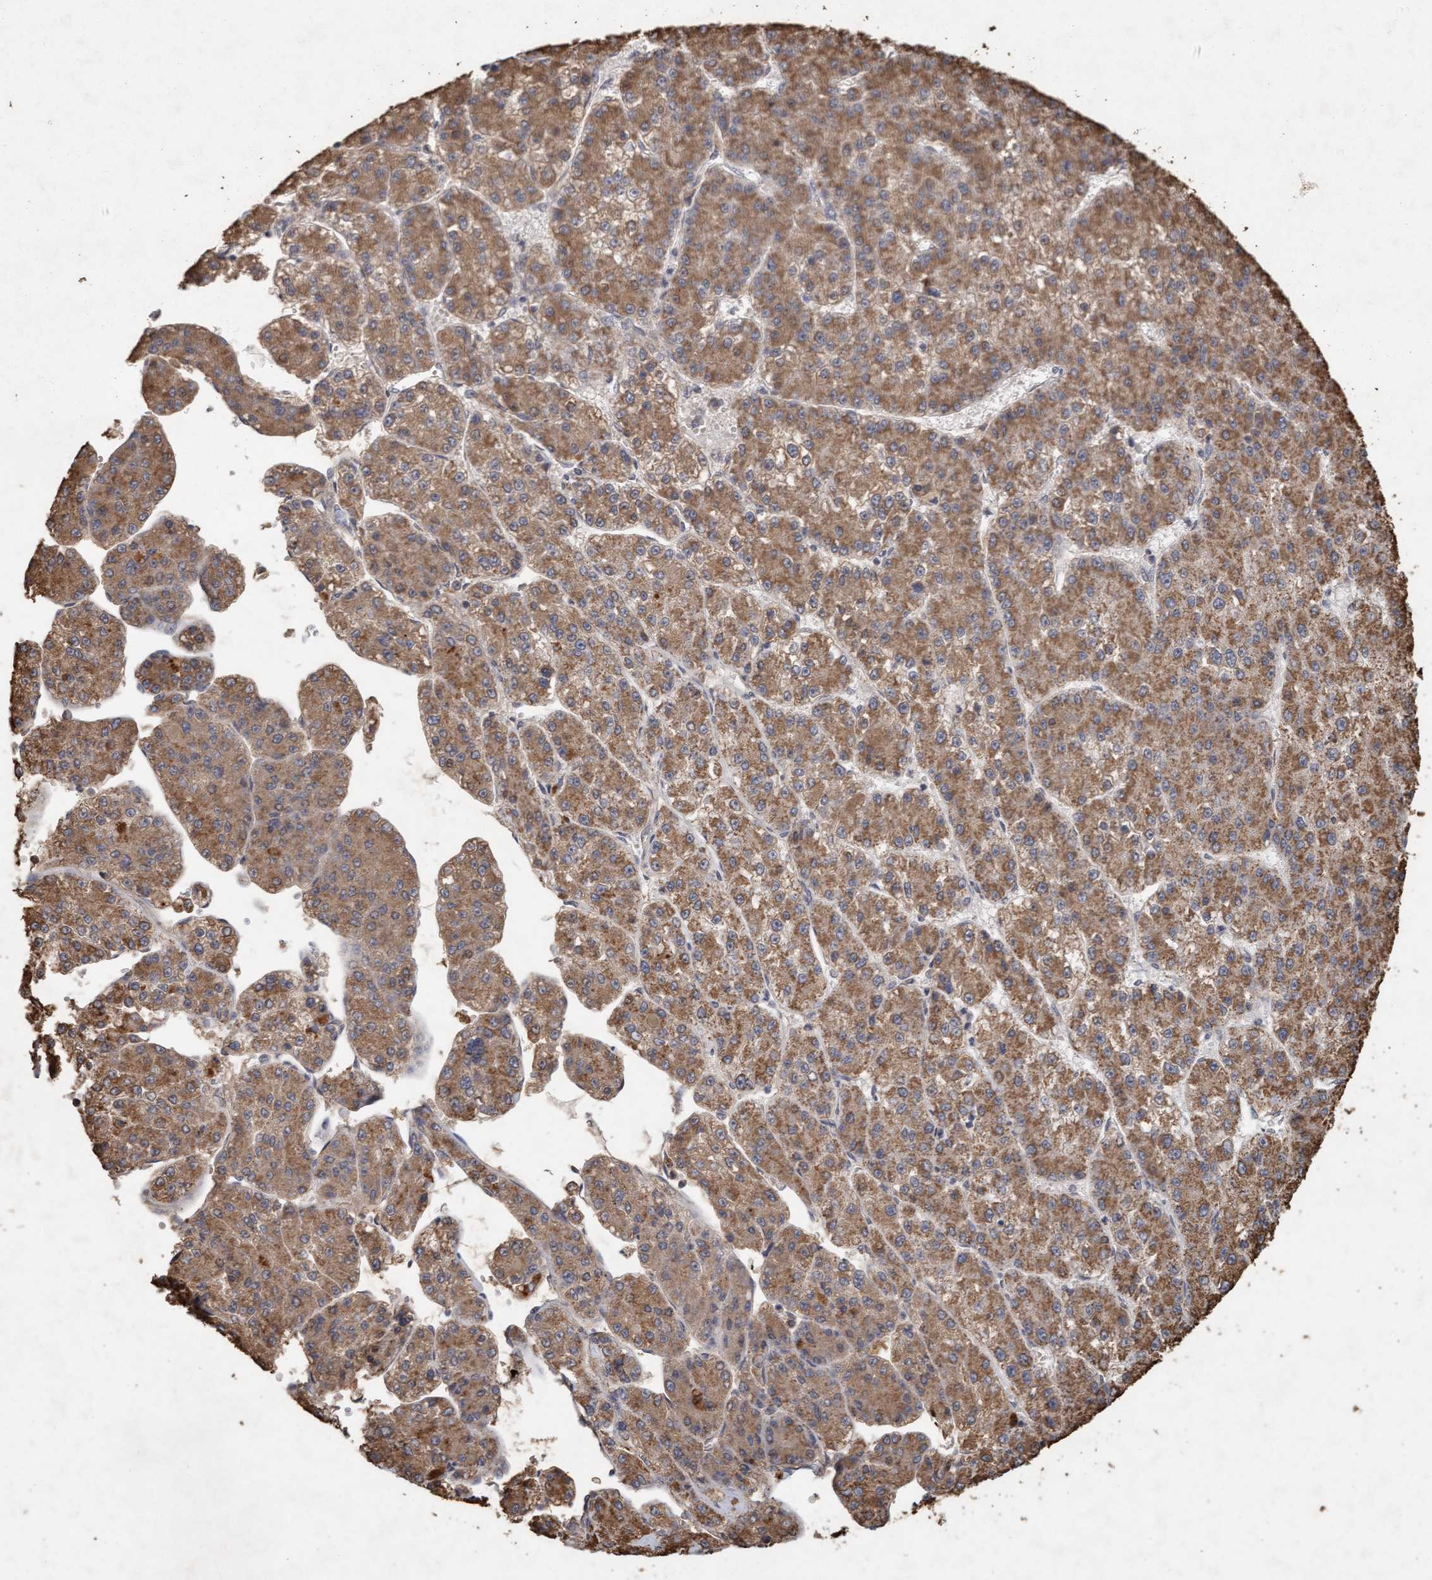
{"staining": {"intensity": "moderate", "quantity": ">75%", "location": "cytoplasmic/membranous"}, "tissue": "liver cancer", "cell_type": "Tumor cells", "image_type": "cancer", "snomed": [{"axis": "morphology", "description": "Carcinoma, Hepatocellular, NOS"}, {"axis": "topography", "description": "Liver"}], "caption": "An immunohistochemistry histopathology image of tumor tissue is shown. Protein staining in brown shows moderate cytoplasmic/membranous positivity in hepatocellular carcinoma (liver) within tumor cells.", "gene": "VSIG8", "patient": {"sex": "female", "age": 73}}